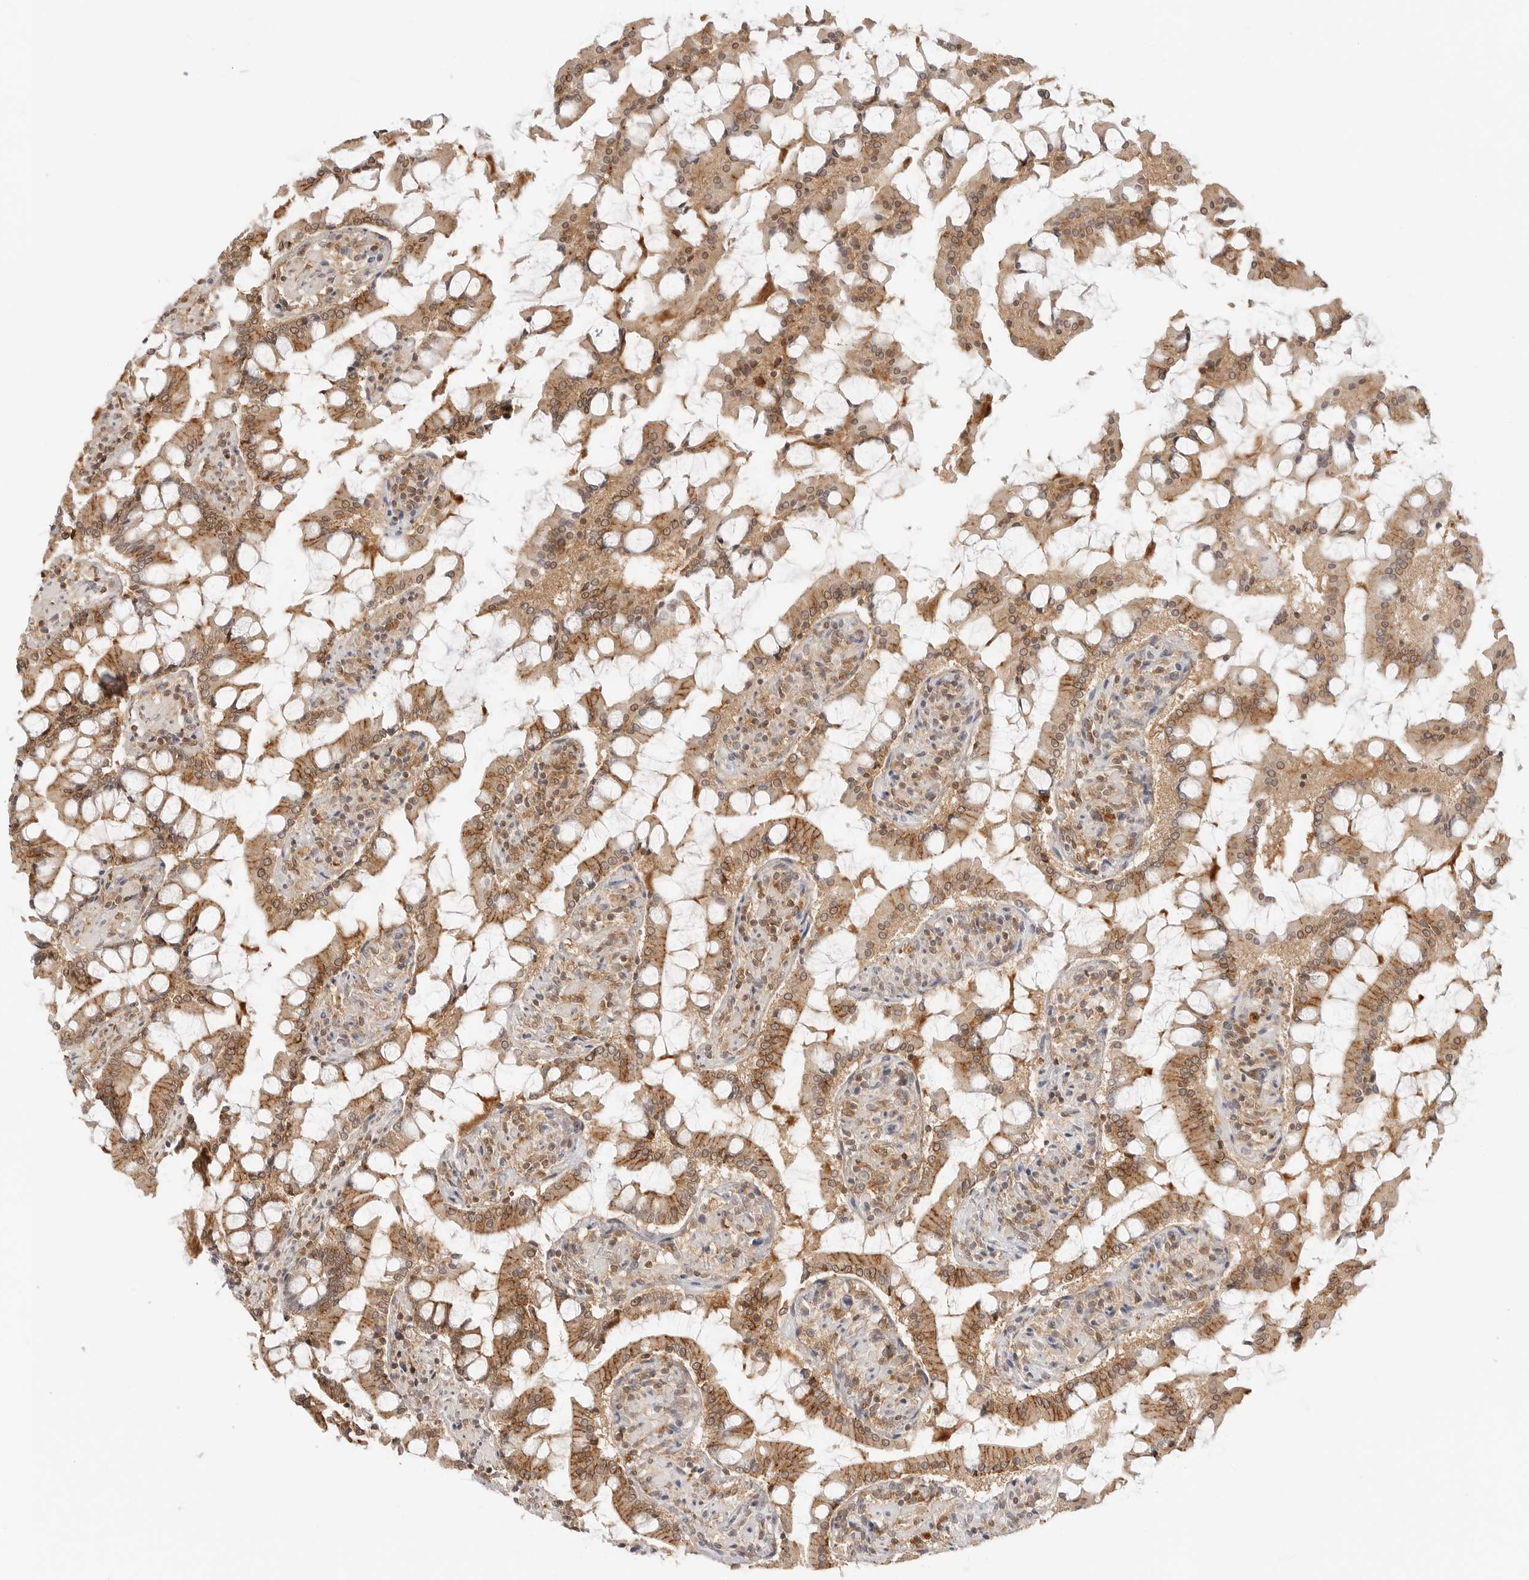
{"staining": {"intensity": "strong", "quantity": ">75%", "location": "cytoplasmic/membranous"}, "tissue": "small intestine", "cell_type": "Glandular cells", "image_type": "normal", "snomed": [{"axis": "morphology", "description": "Normal tissue, NOS"}, {"axis": "topography", "description": "Small intestine"}], "caption": "IHC image of unremarkable small intestine: small intestine stained using immunohistochemistry displays high levels of strong protein expression localized specifically in the cytoplasmic/membranous of glandular cells, appearing as a cytoplasmic/membranous brown color.", "gene": "EPHA1", "patient": {"sex": "male", "age": 41}}